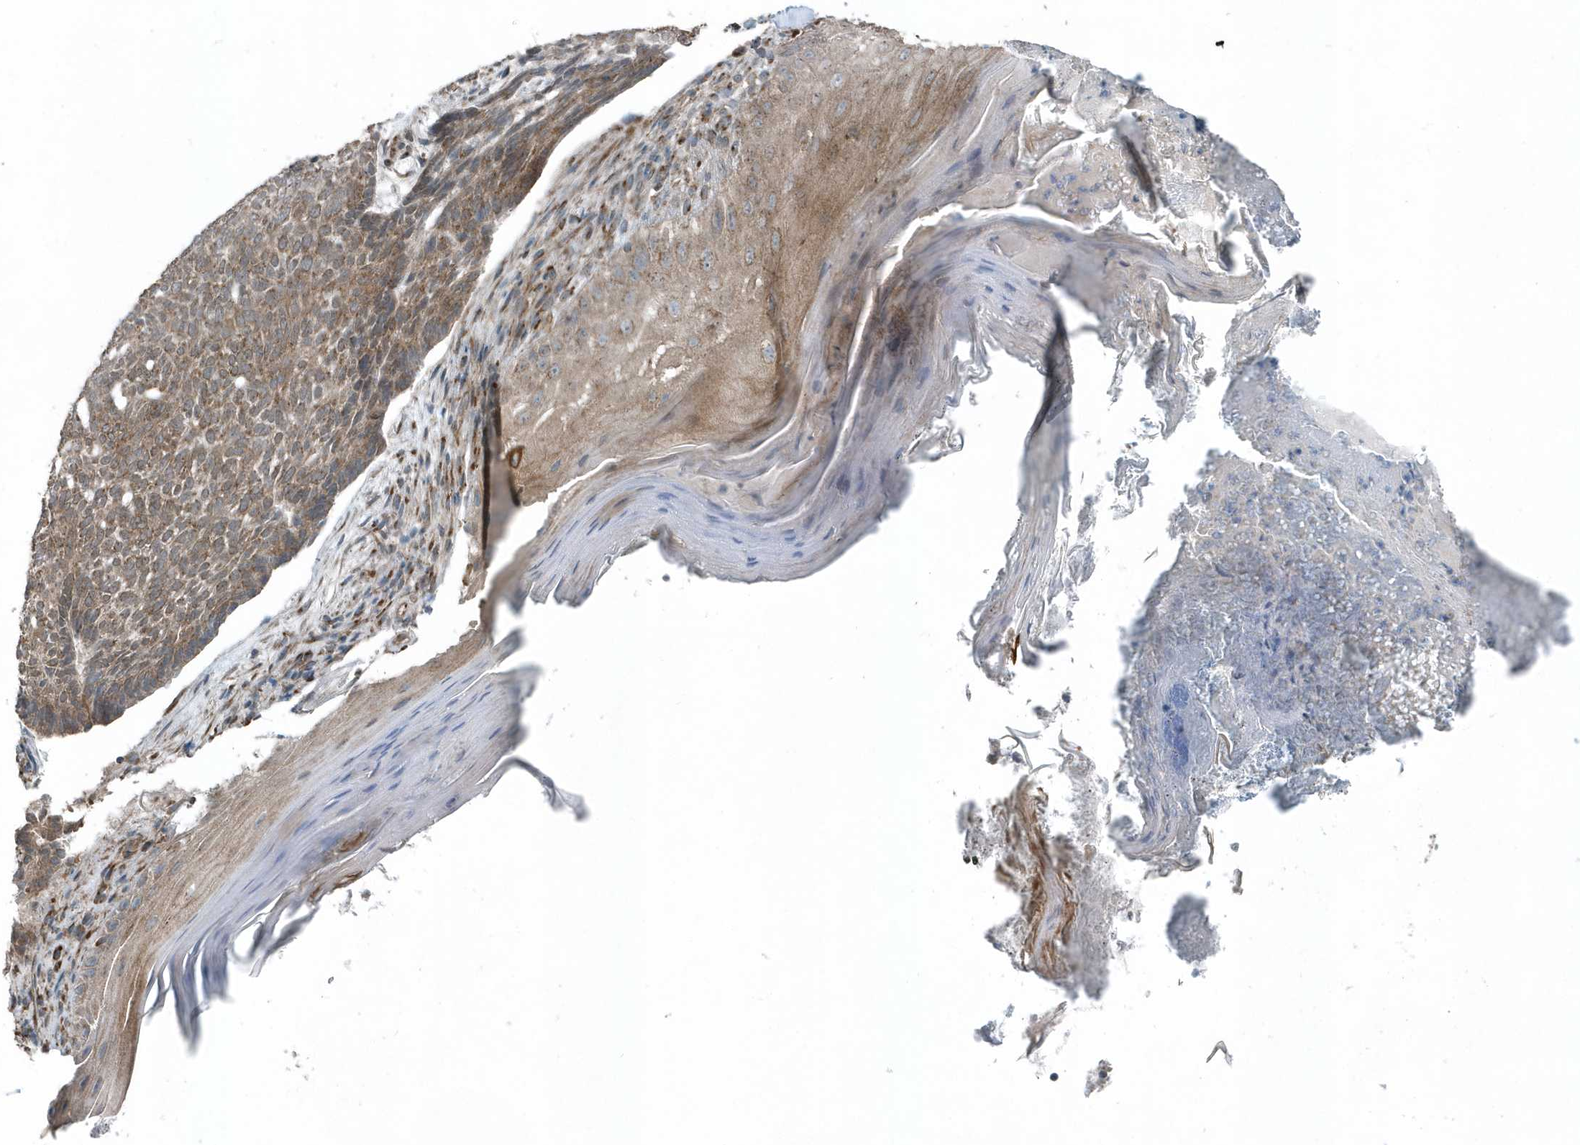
{"staining": {"intensity": "moderate", "quantity": ">75%", "location": "cytoplasmic/membranous"}, "tissue": "skin cancer", "cell_type": "Tumor cells", "image_type": "cancer", "snomed": [{"axis": "morphology", "description": "Normal tissue, NOS"}, {"axis": "morphology", "description": "Basal cell carcinoma"}, {"axis": "topography", "description": "Skin"}], "caption": "Immunohistochemical staining of human basal cell carcinoma (skin) displays medium levels of moderate cytoplasmic/membranous protein expression in about >75% of tumor cells.", "gene": "GCC2", "patient": {"sex": "male", "age": 50}}